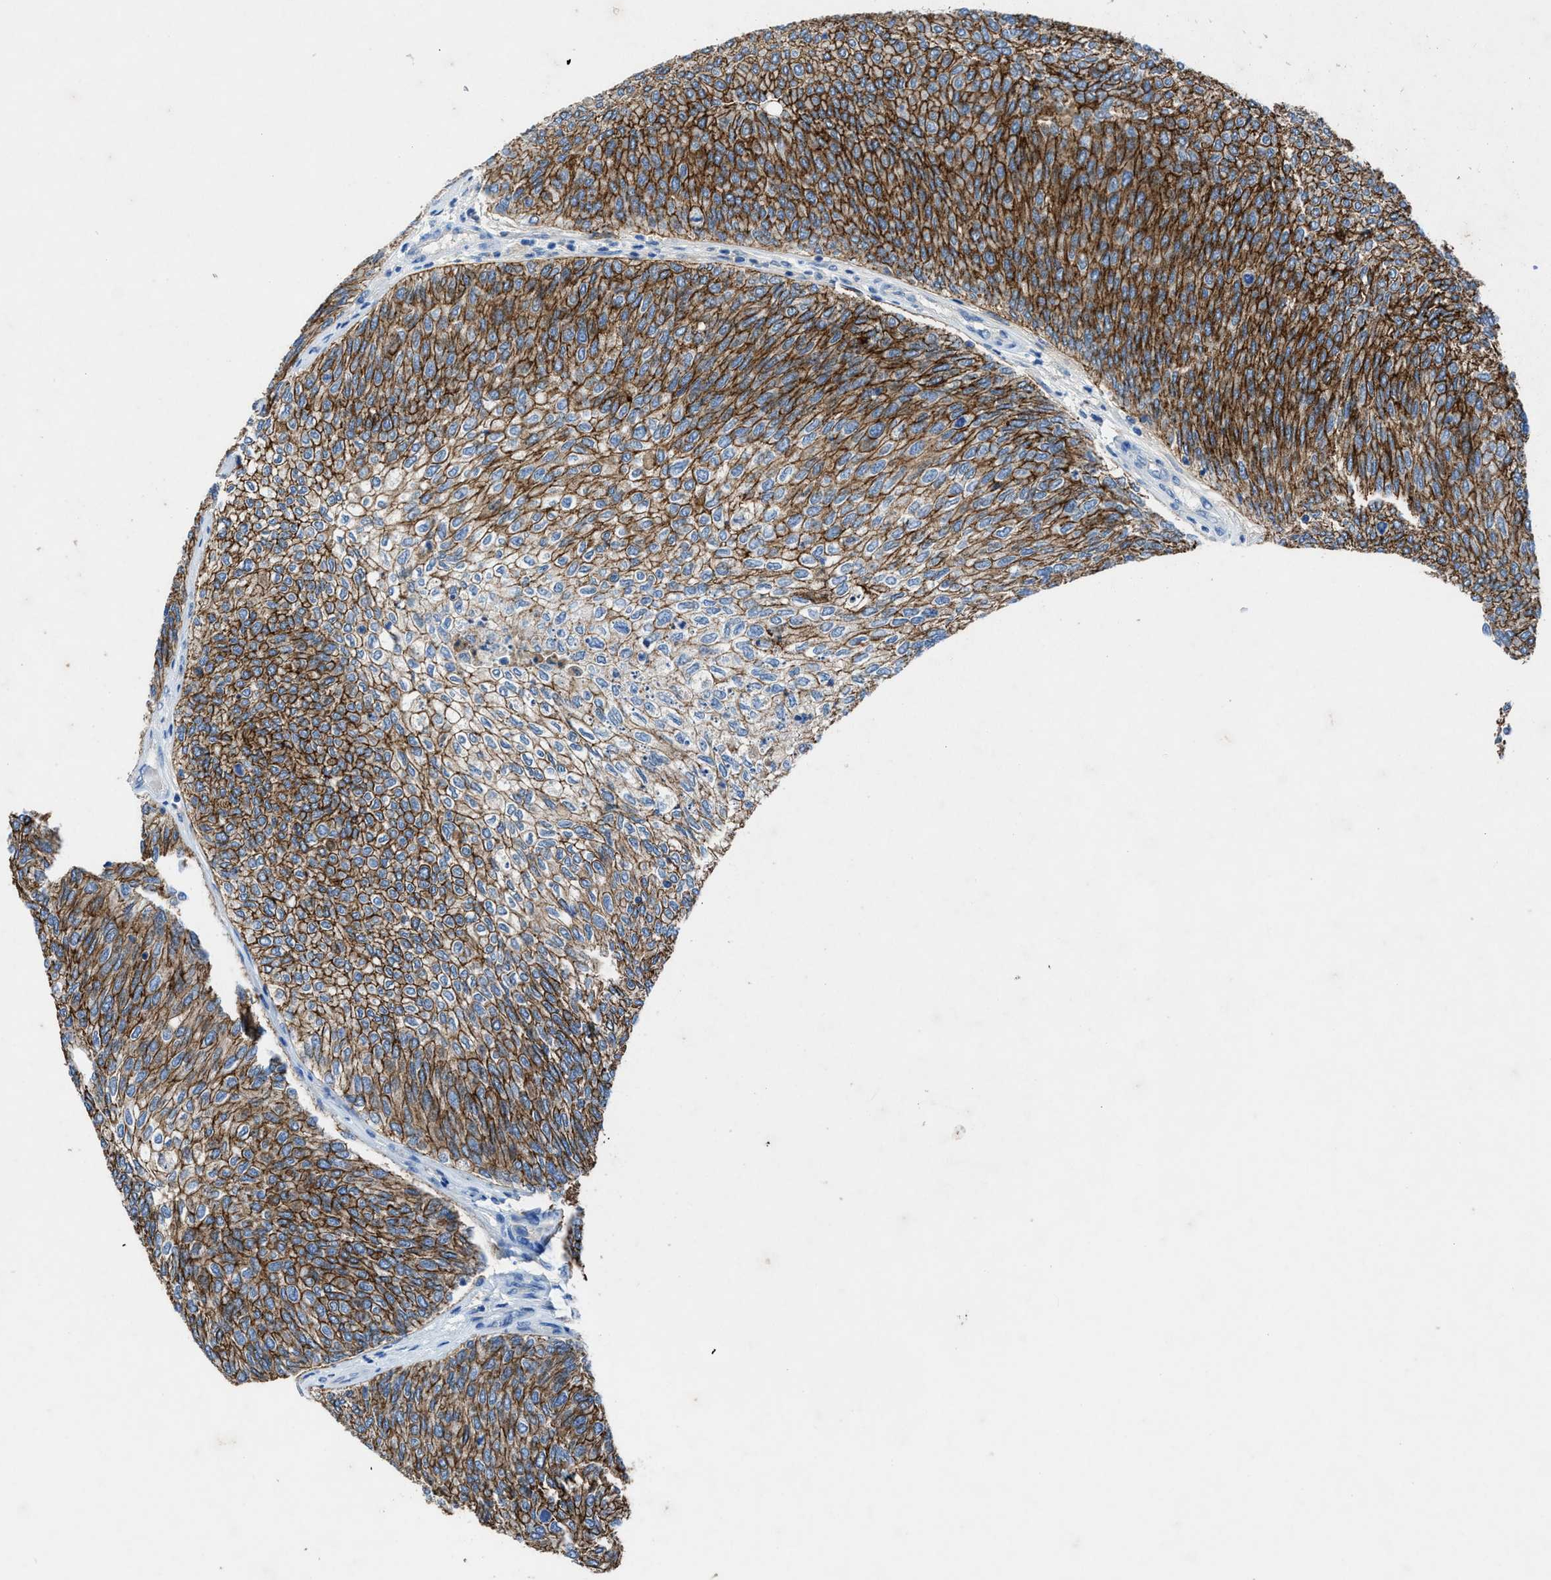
{"staining": {"intensity": "strong", "quantity": ">75%", "location": "cytoplasmic/membranous"}, "tissue": "urothelial cancer", "cell_type": "Tumor cells", "image_type": "cancer", "snomed": [{"axis": "morphology", "description": "Urothelial carcinoma, Low grade"}, {"axis": "topography", "description": "Urinary bladder"}], "caption": "Tumor cells display high levels of strong cytoplasmic/membranous expression in about >75% of cells in urothelial cancer.", "gene": "PTGFRN", "patient": {"sex": "female", "age": 79}}